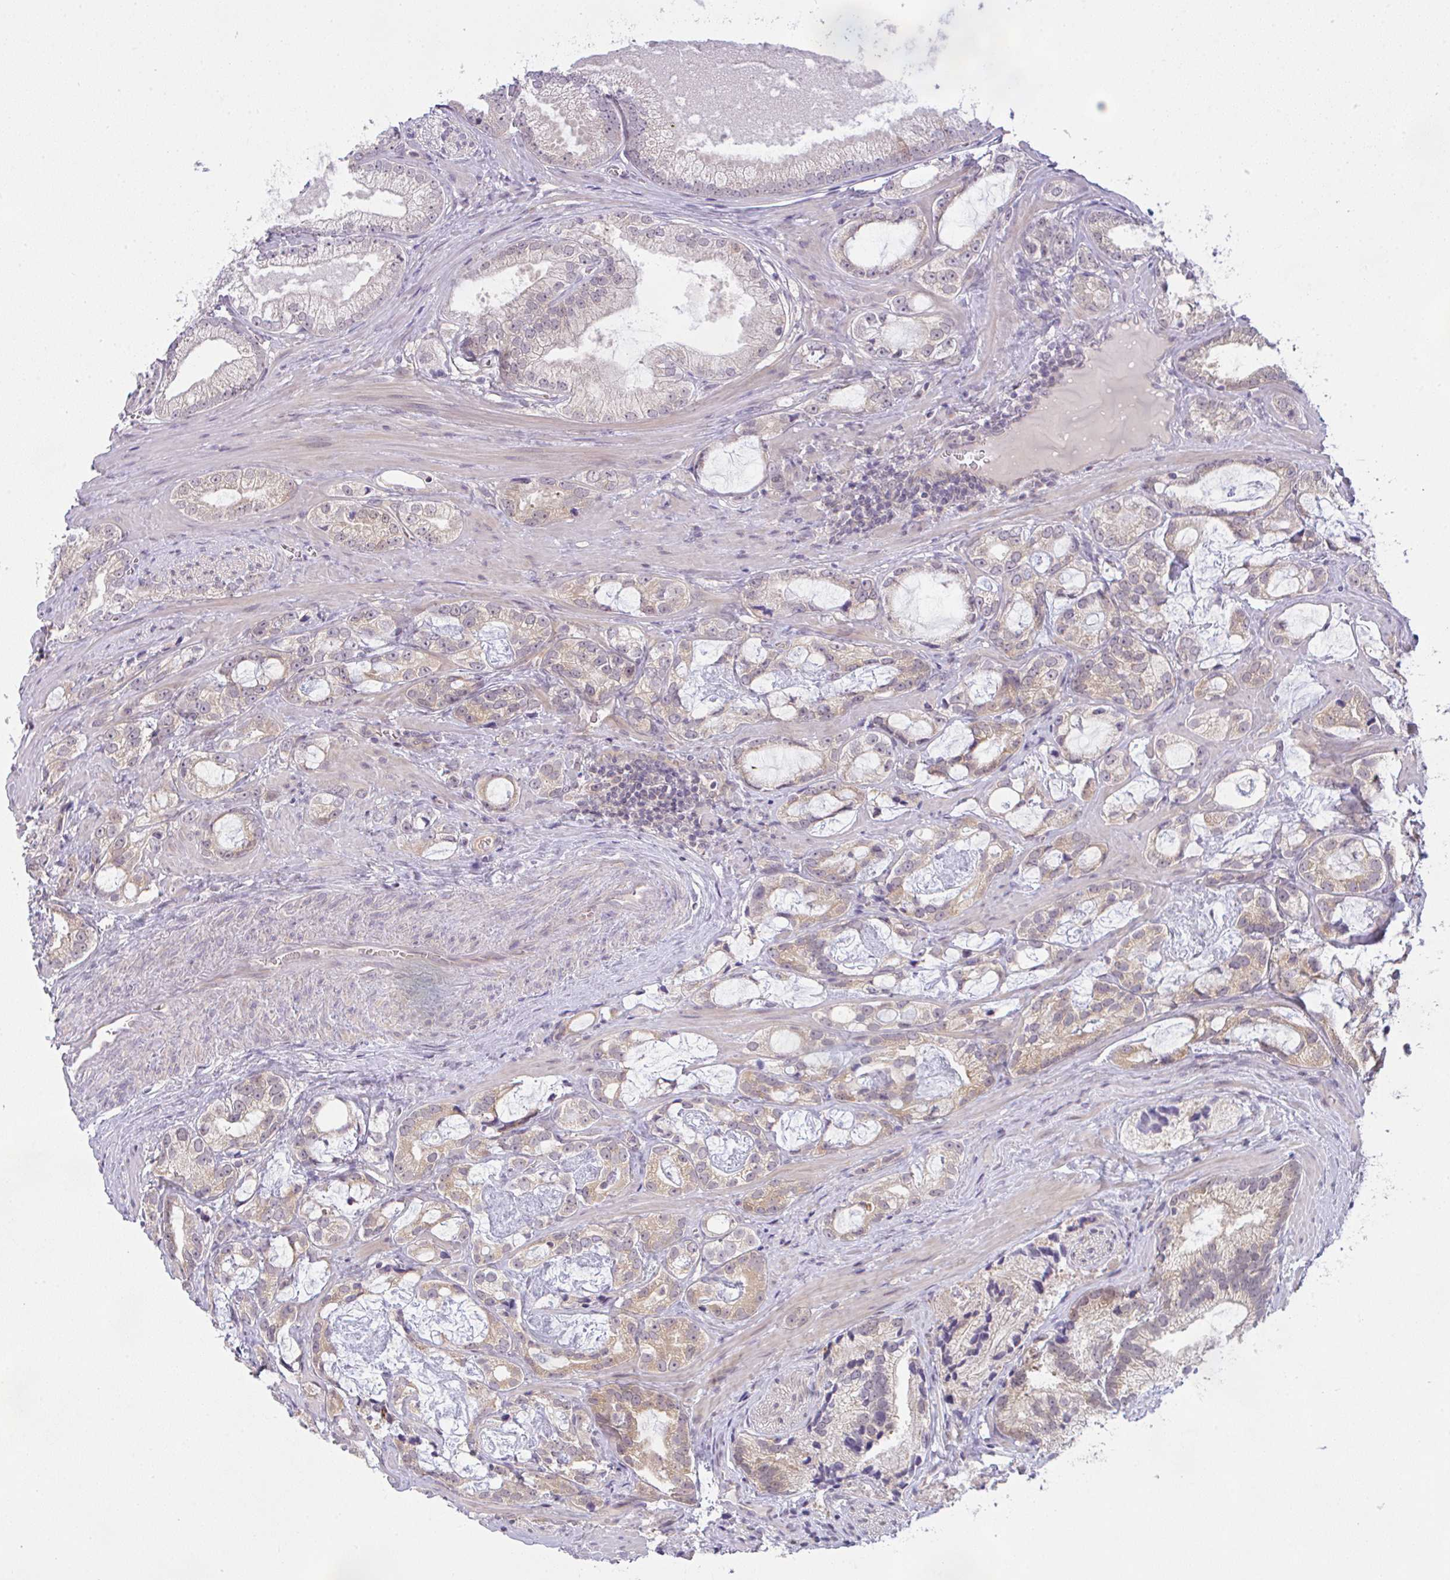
{"staining": {"intensity": "weak", "quantity": "<25%", "location": "cytoplasmic/membranous"}, "tissue": "prostate cancer", "cell_type": "Tumor cells", "image_type": "cancer", "snomed": [{"axis": "morphology", "description": "Adenocarcinoma, Medium grade"}, {"axis": "topography", "description": "Prostate"}], "caption": "DAB (3,3'-diaminobenzidine) immunohistochemical staining of human prostate adenocarcinoma (medium-grade) displays no significant positivity in tumor cells.", "gene": "CSE1L", "patient": {"sex": "male", "age": 57}}